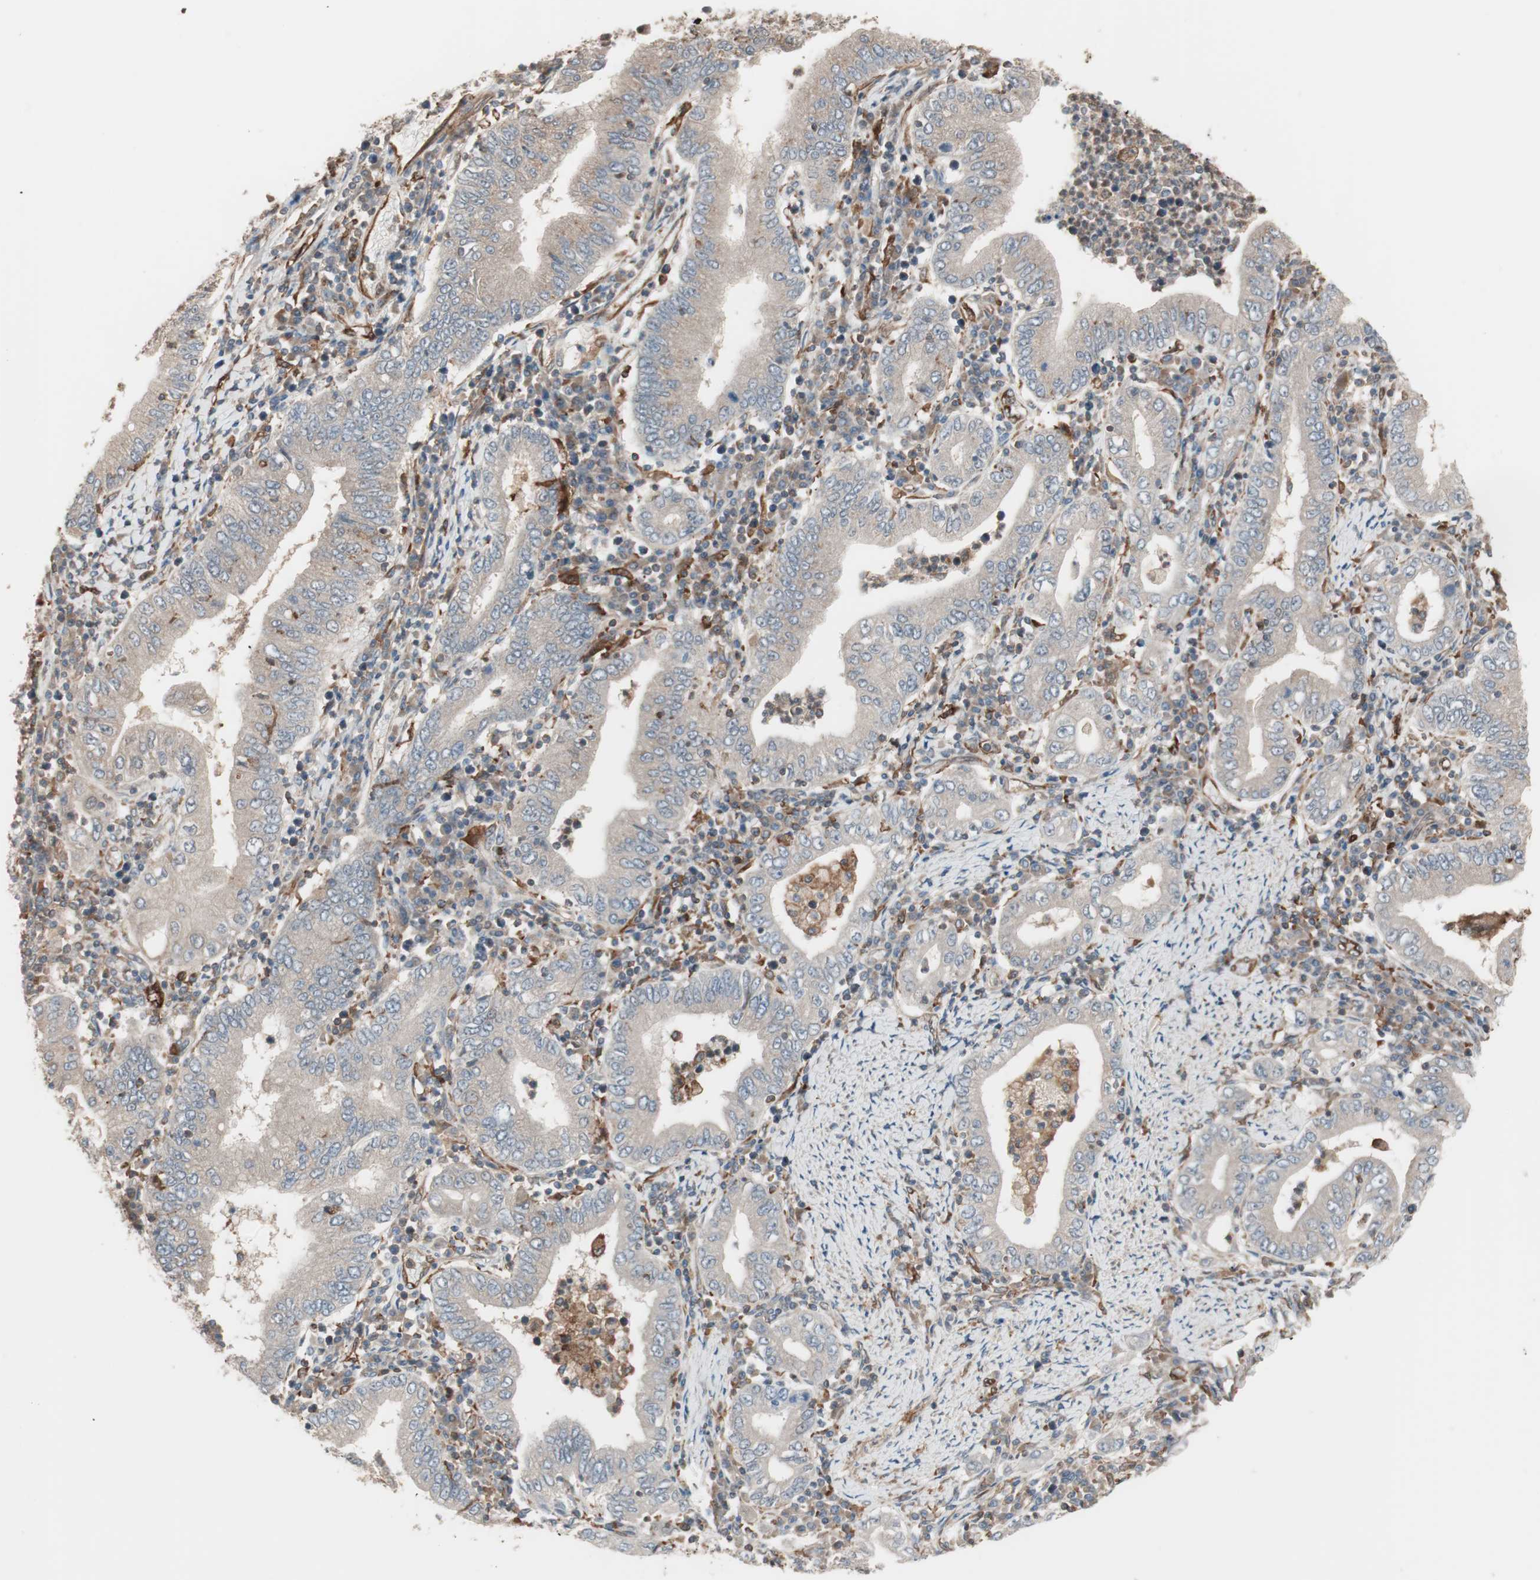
{"staining": {"intensity": "weak", "quantity": ">75%", "location": "cytoplasmic/membranous"}, "tissue": "stomach cancer", "cell_type": "Tumor cells", "image_type": "cancer", "snomed": [{"axis": "morphology", "description": "Normal tissue, NOS"}, {"axis": "morphology", "description": "Adenocarcinoma, NOS"}, {"axis": "topography", "description": "Esophagus"}, {"axis": "topography", "description": "Stomach, upper"}, {"axis": "topography", "description": "Peripheral nerve tissue"}], "caption": "A histopathology image of human adenocarcinoma (stomach) stained for a protein demonstrates weak cytoplasmic/membranous brown staining in tumor cells. Ihc stains the protein in brown and the nuclei are stained blue.", "gene": "STAB1", "patient": {"sex": "male", "age": 62}}